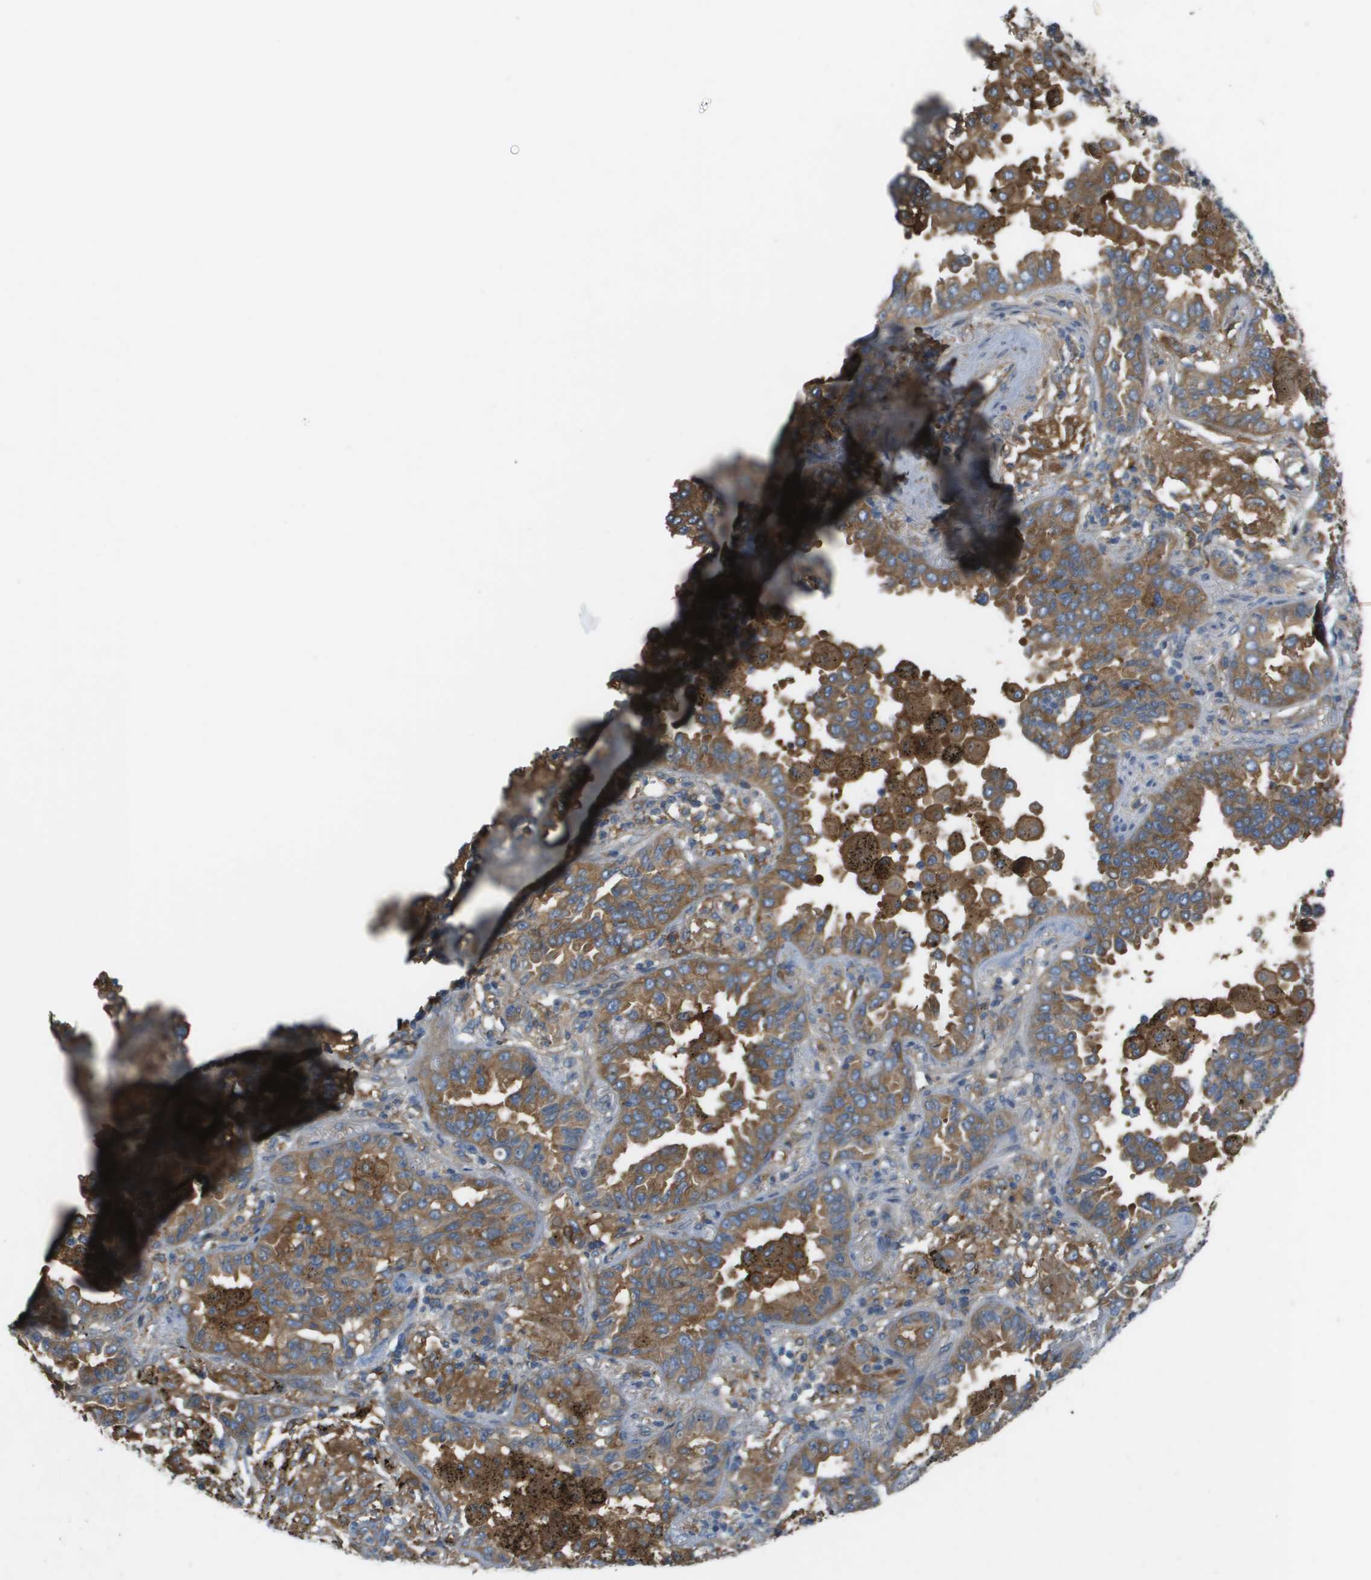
{"staining": {"intensity": "moderate", "quantity": ">75%", "location": "cytoplasmic/membranous"}, "tissue": "lung cancer", "cell_type": "Tumor cells", "image_type": "cancer", "snomed": [{"axis": "morphology", "description": "Normal tissue, NOS"}, {"axis": "morphology", "description": "Adenocarcinoma, NOS"}, {"axis": "topography", "description": "Lung"}], "caption": "Human adenocarcinoma (lung) stained for a protein (brown) shows moderate cytoplasmic/membranous positive staining in approximately >75% of tumor cells.", "gene": "CORO1B", "patient": {"sex": "male", "age": 59}}